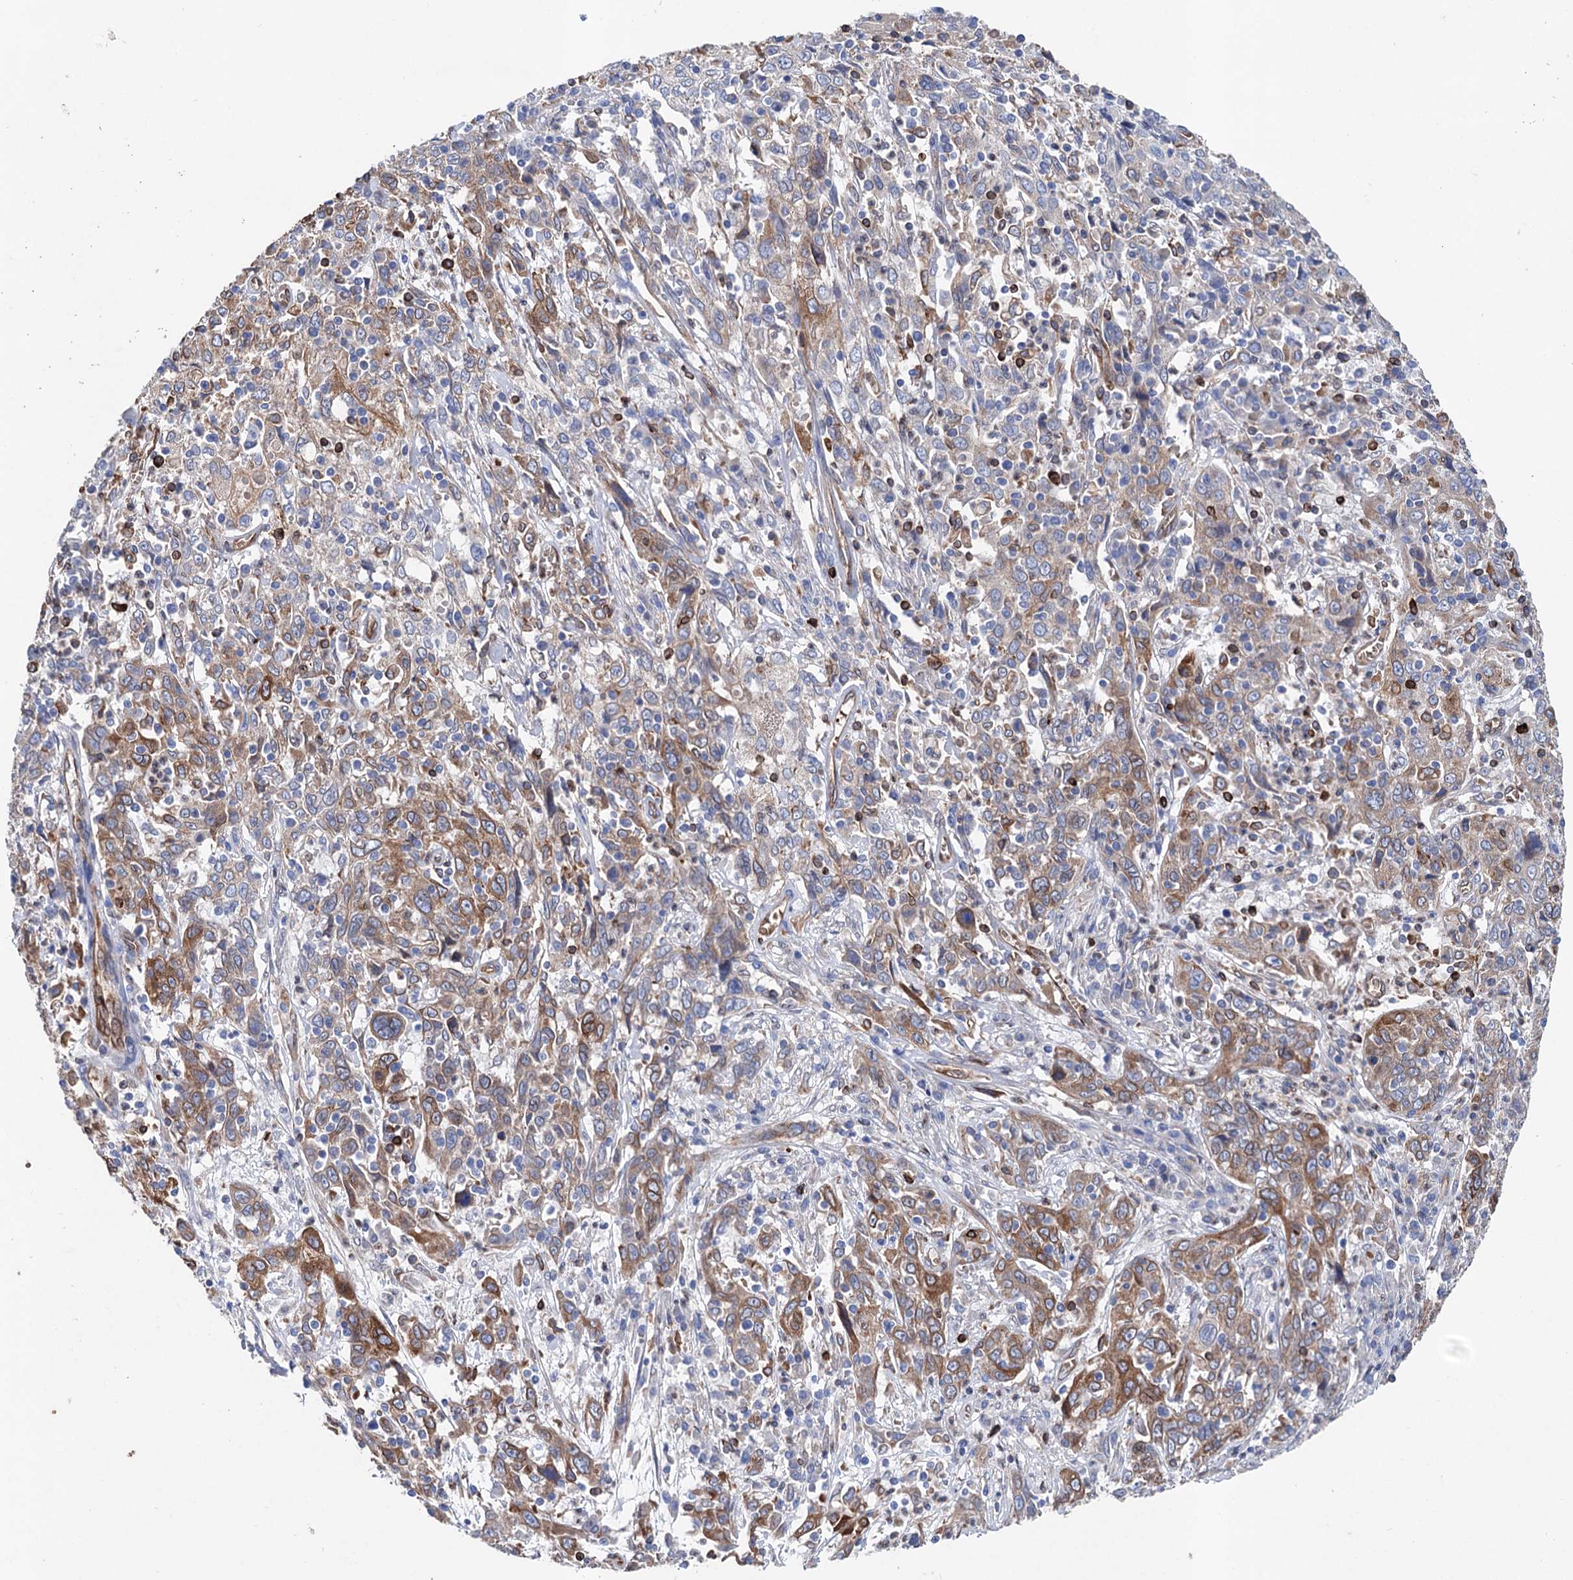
{"staining": {"intensity": "moderate", "quantity": "<25%", "location": "cytoplasmic/membranous"}, "tissue": "cervical cancer", "cell_type": "Tumor cells", "image_type": "cancer", "snomed": [{"axis": "morphology", "description": "Squamous cell carcinoma, NOS"}, {"axis": "topography", "description": "Cervix"}], "caption": "Cervical squamous cell carcinoma stained with a protein marker demonstrates moderate staining in tumor cells.", "gene": "STING1", "patient": {"sex": "female", "age": 46}}